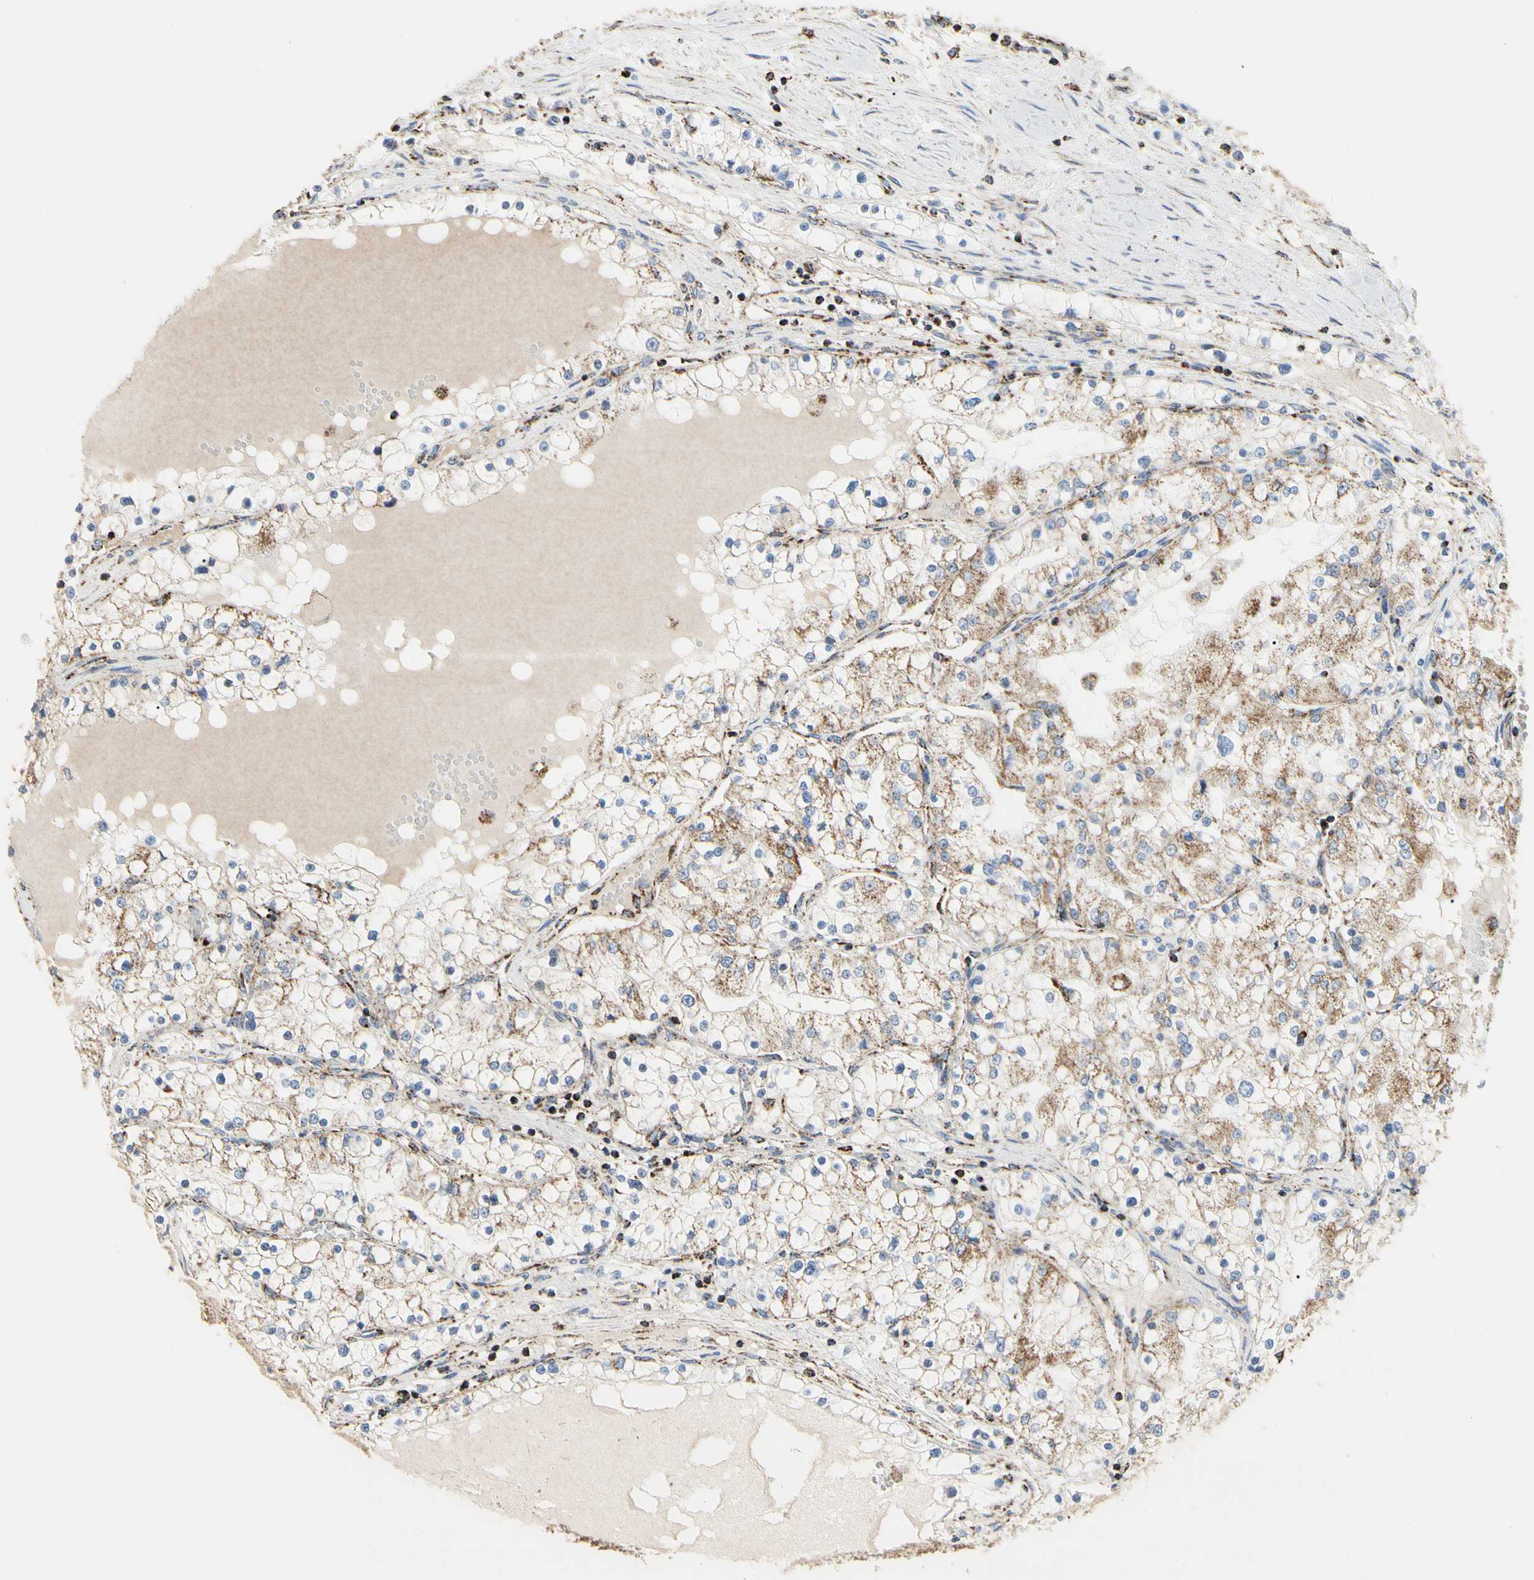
{"staining": {"intensity": "weak", "quantity": "<25%", "location": "cytoplasmic/membranous"}, "tissue": "renal cancer", "cell_type": "Tumor cells", "image_type": "cancer", "snomed": [{"axis": "morphology", "description": "Adenocarcinoma, NOS"}, {"axis": "topography", "description": "Kidney"}], "caption": "Micrograph shows no protein positivity in tumor cells of renal adenocarcinoma tissue.", "gene": "TUBA1A", "patient": {"sex": "male", "age": 68}}